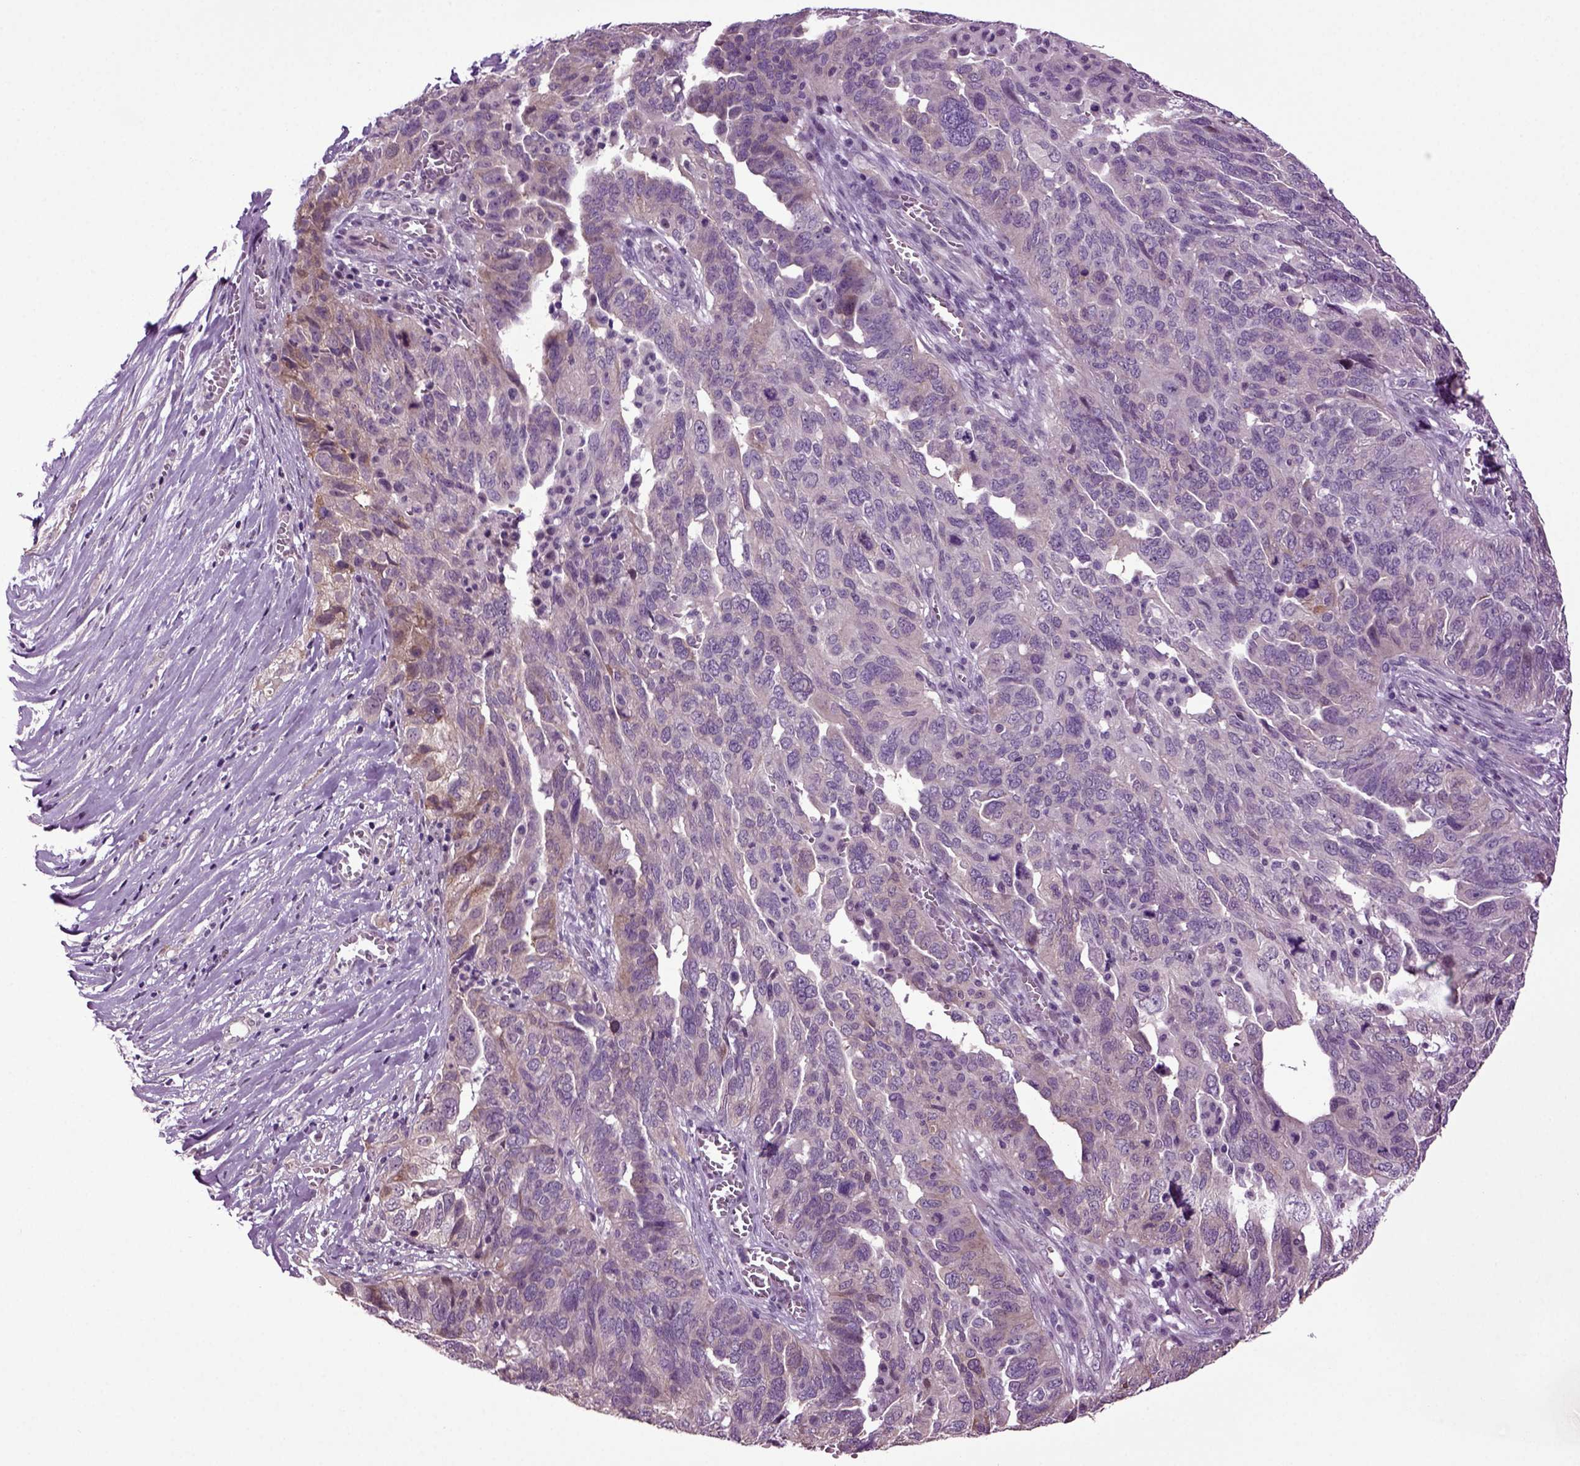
{"staining": {"intensity": "weak", "quantity": "<25%", "location": "cytoplasmic/membranous"}, "tissue": "ovarian cancer", "cell_type": "Tumor cells", "image_type": "cancer", "snomed": [{"axis": "morphology", "description": "Carcinoma, endometroid"}, {"axis": "topography", "description": "Soft tissue"}, {"axis": "topography", "description": "Ovary"}], "caption": "This image is of ovarian endometroid carcinoma stained with immunohistochemistry (IHC) to label a protein in brown with the nuclei are counter-stained blue. There is no staining in tumor cells.", "gene": "PLCH2", "patient": {"sex": "female", "age": 52}}